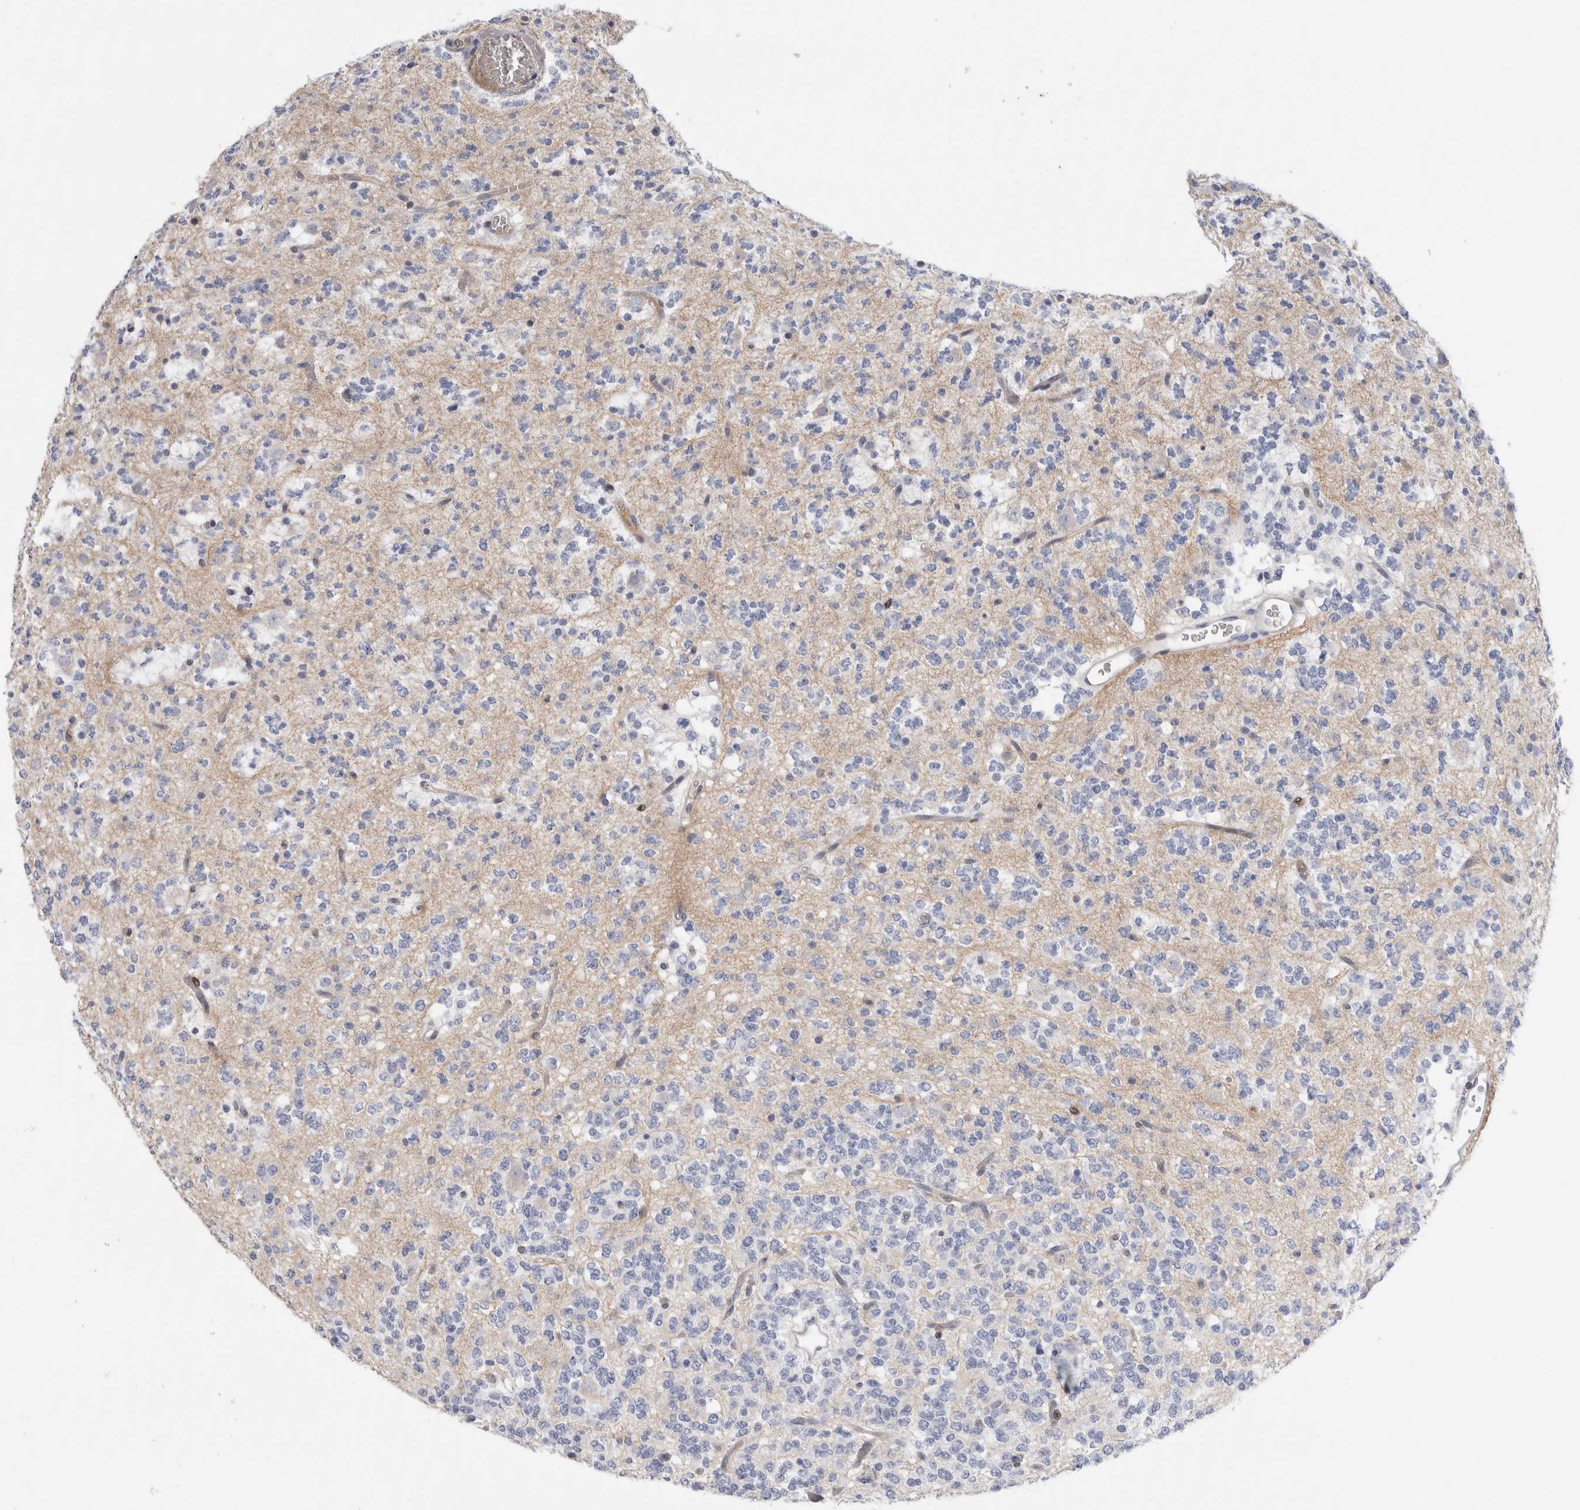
{"staining": {"intensity": "negative", "quantity": "none", "location": "none"}, "tissue": "glioma", "cell_type": "Tumor cells", "image_type": "cancer", "snomed": [{"axis": "morphology", "description": "Glioma, malignant, Low grade"}, {"axis": "topography", "description": "Brain"}], "caption": "The micrograph displays no significant positivity in tumor cells of malignant glioma (low-grade).", "gene": "DMTN", "patient": {"sex": "male", "age": 38}}